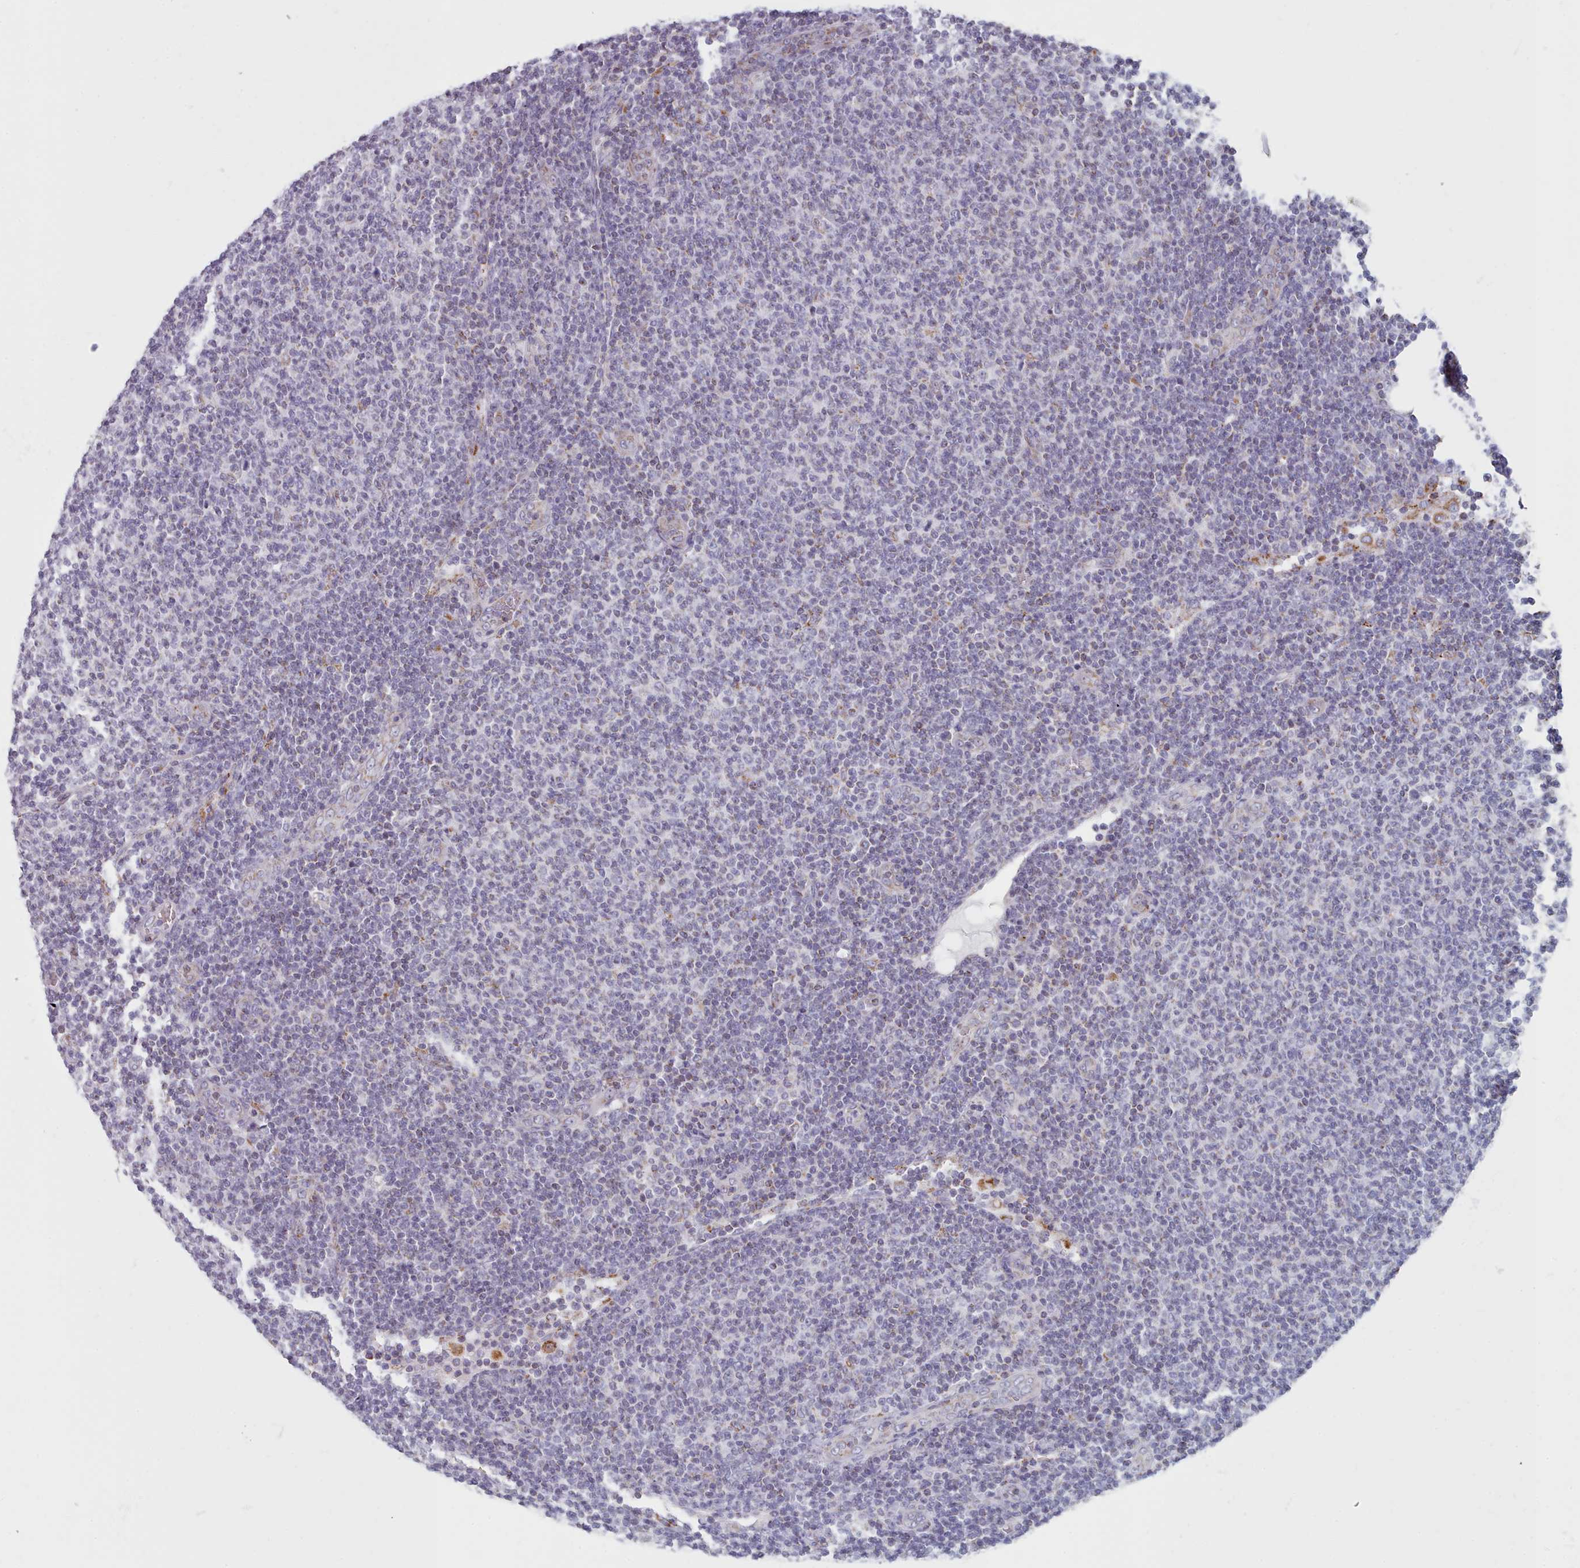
{"staining": {"intensity": "negative", "quantity": "none", "location": "none"}, "tissue": "lymphoma", "cell_type": "Tumor cells", "image_type": "cancer", "snomed": [{"axis": "morphology", "description": "Malignant lymphoma, non-Hodgkin's type, Low grade"}, {"axis": "topography", "description": "Lymph node"}], "caption": "A high-resolution photomicrograph shows immunohistochemistry staining of lymphoma, which displays no significant positivity in tumor cells.", "gene": "FAM170B", "patient": {"sex": "male", "age": 66}}